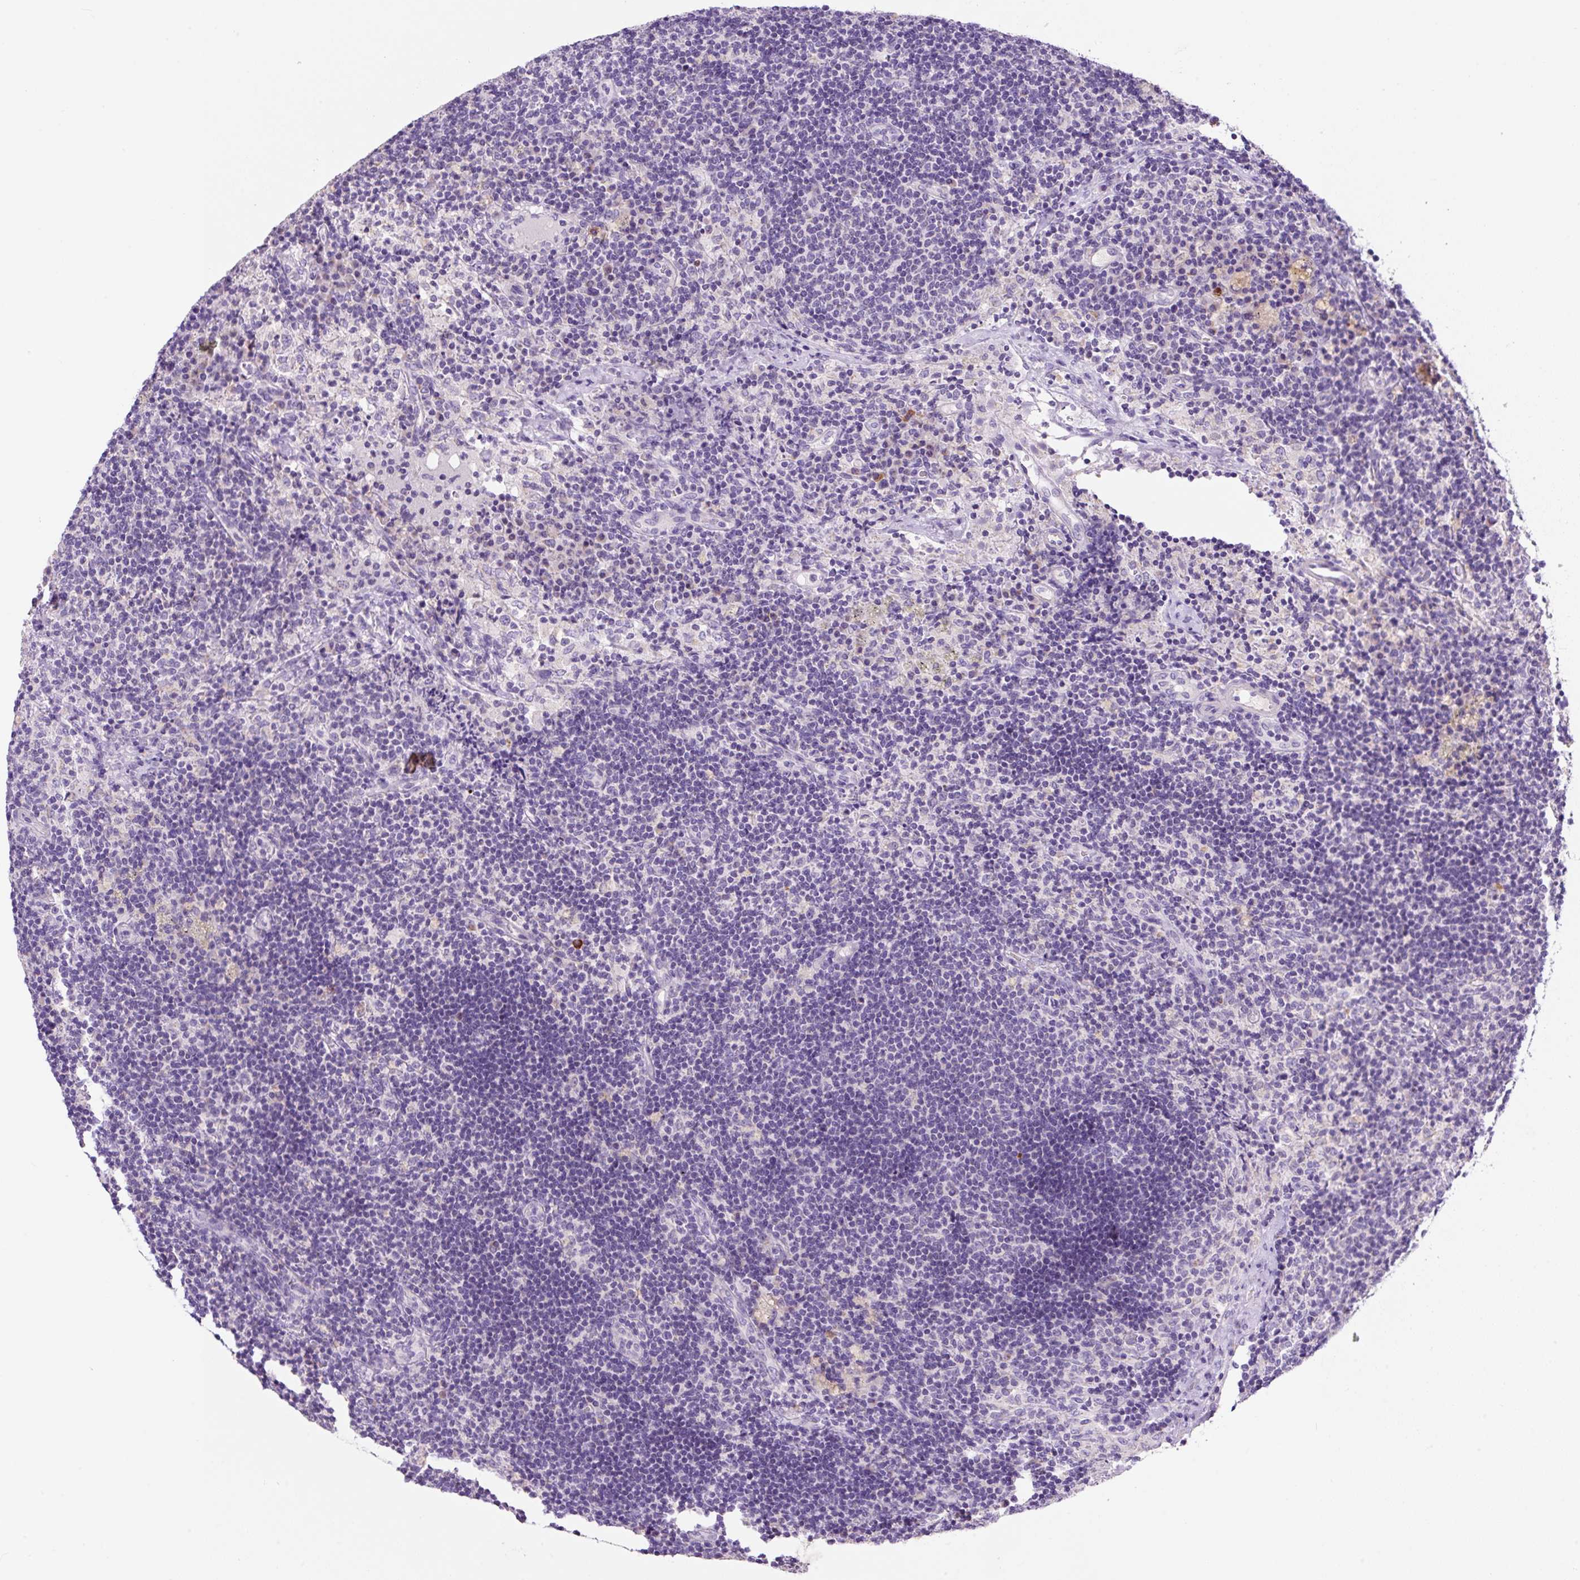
{"staining": {"intensity": "negative", "quantity": "none", "location": "none"}, "tissue": "lymph node", "cell_type": "Germinal center cells", "image_type": "normal", "snomed": [{"axis": "morphology", "description": "Normal tissue, NOS"}, {"axis": "topography", "description": "Lymph node"}], "caption": "The image exhibits no significant expression in germinal center cells of lymph node. The staining was performed using DAB to visualize the protein expression in brown, while the nuclei were stained in blue with hematoxylin (Magnification: 20x).", "gene": "NDST3", "patient": {"sex": "female", "age": 70}}